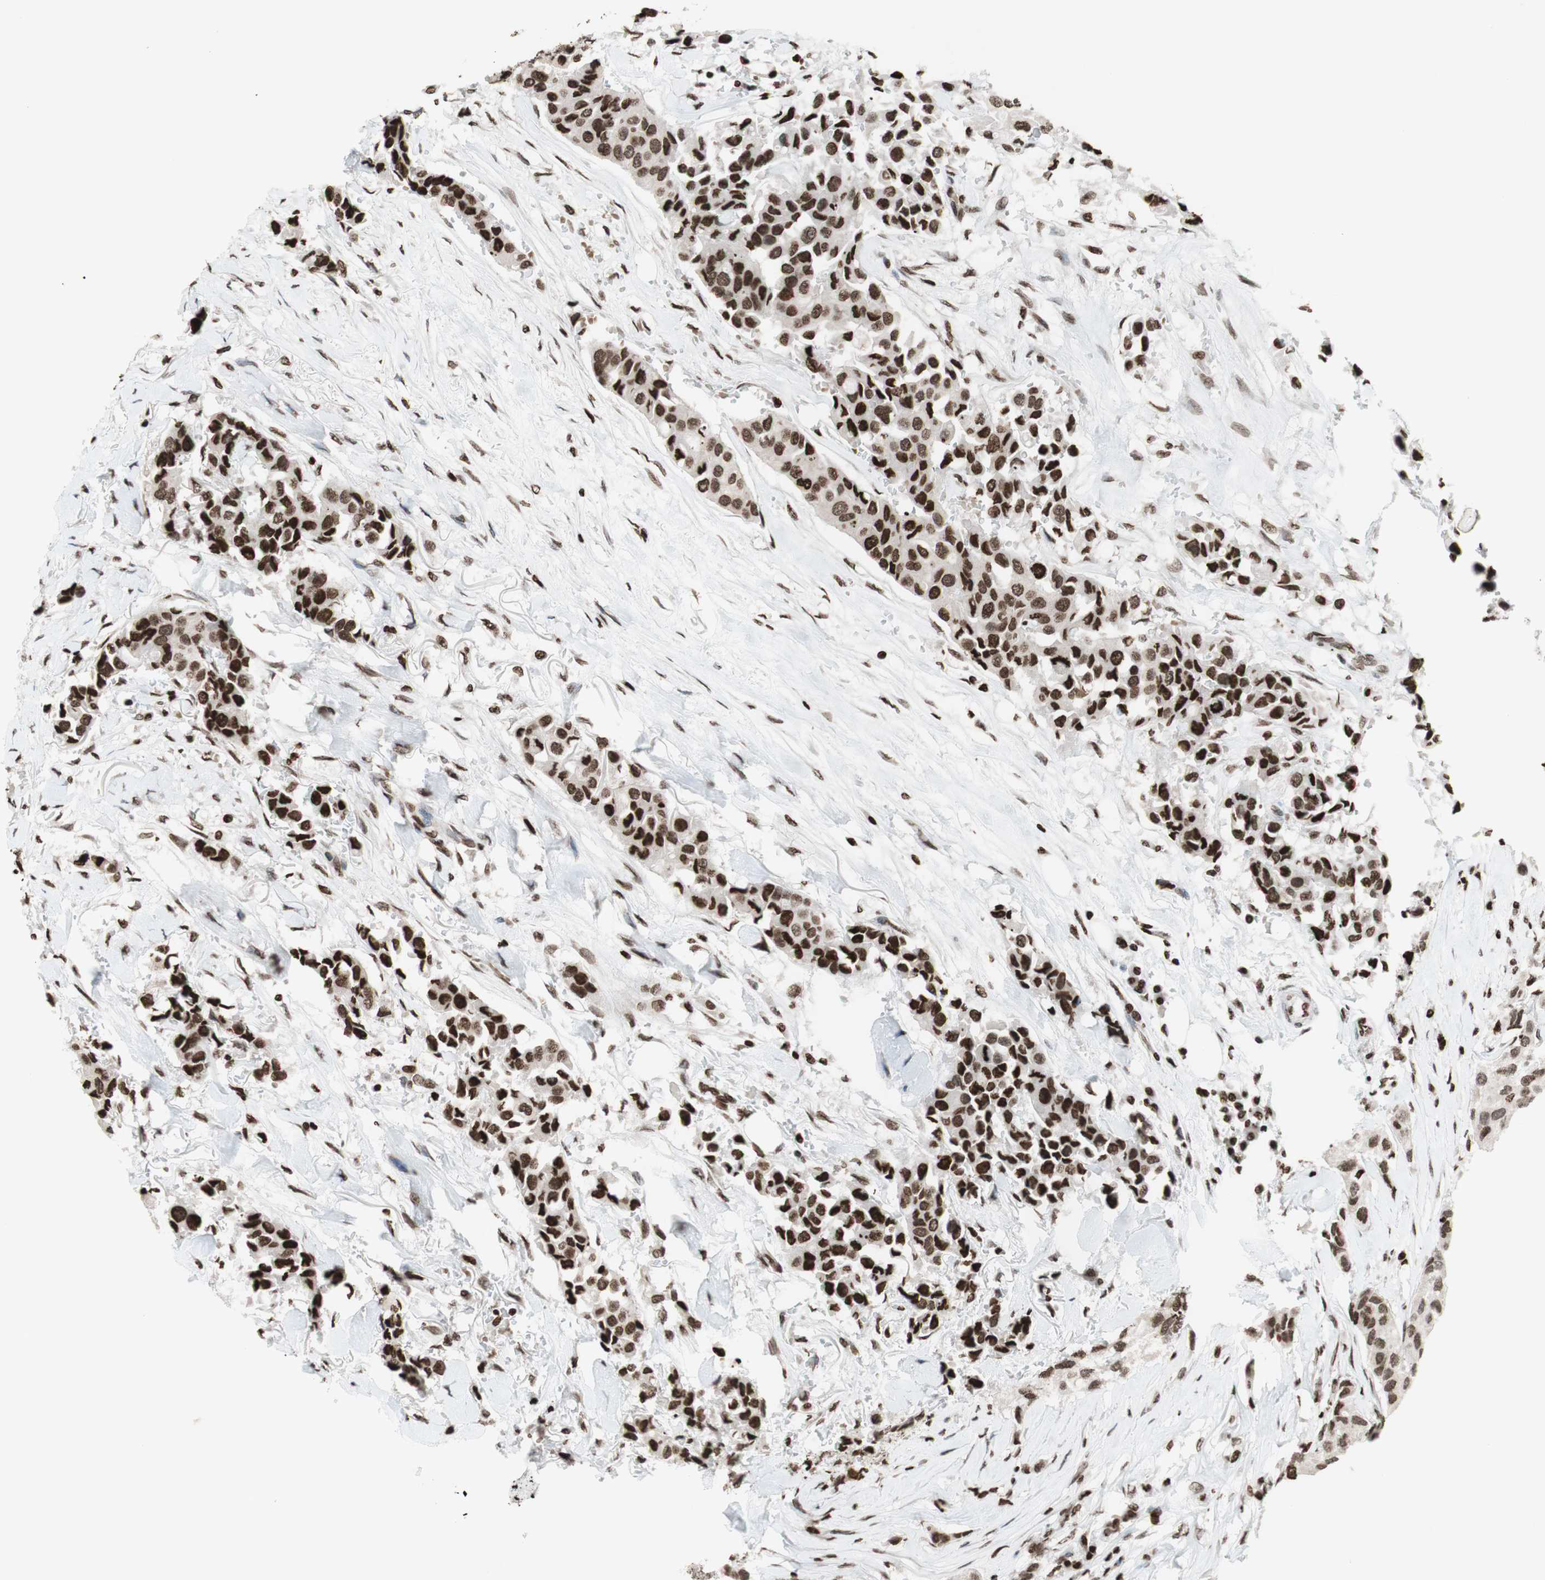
{"staining": {"intensity": "strong", "quantity": ">75%", "location": "nuclear"}, "tissue": "breast cancer", "cell_type": "Tumor cells", "image_type": "cancer", "snomed": [{"axis": "morphology", "description": "Duct carcinoma"}, {"axis": "topography", "description": "Breast"}], "caption": "Approximately >75% of tumor cells in human breast cancer (invasive ductal carcinoma) show strong nuclear protein staining as visualized by brown immunohistochemical staining.", "gene": "NCOA3", "patient": {"sex": "female", "age": 80}}